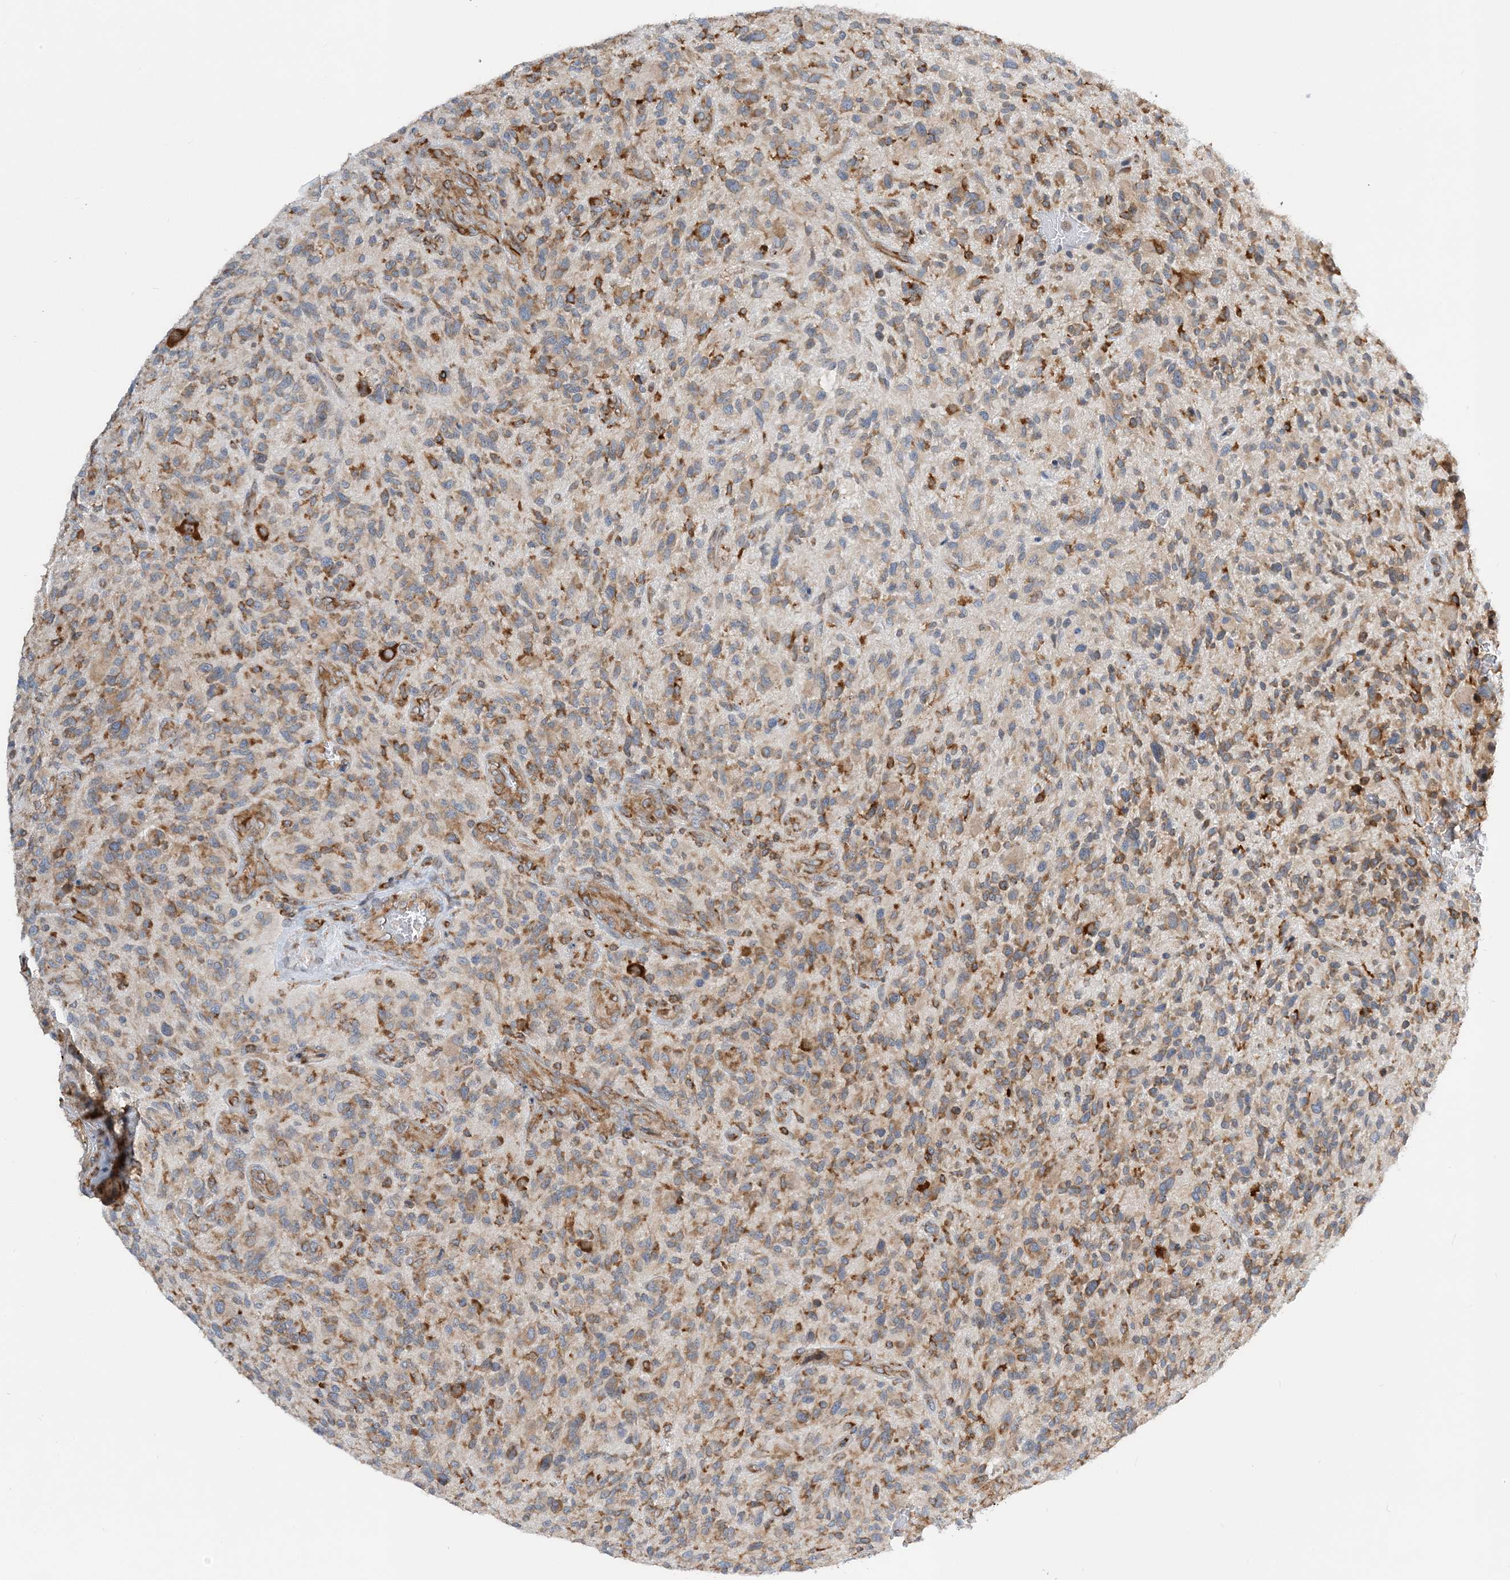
{"staining": {"intensity": "moderate", "quantity": ">75%", "location": "cytoplasmic/membranous"}, "tissue": "glioma", "cell_type": "Tumor cells", "image_type": "cancer", "snomed": [{"axis": "morphology", "description": "Glioma, malignant, High grade"}, {"axis": "topography", "description": "Brain"}], "caption": "Glioma stained with DAB (3,3'-diaminobenzidine) immunohistochemistry reveals medium levels of moderate cytoplasmic/membranous positivity in approximately >75% of tumor cells.", "gene": "LARP4B", "patient": {"sex": "male", "age": 47}}